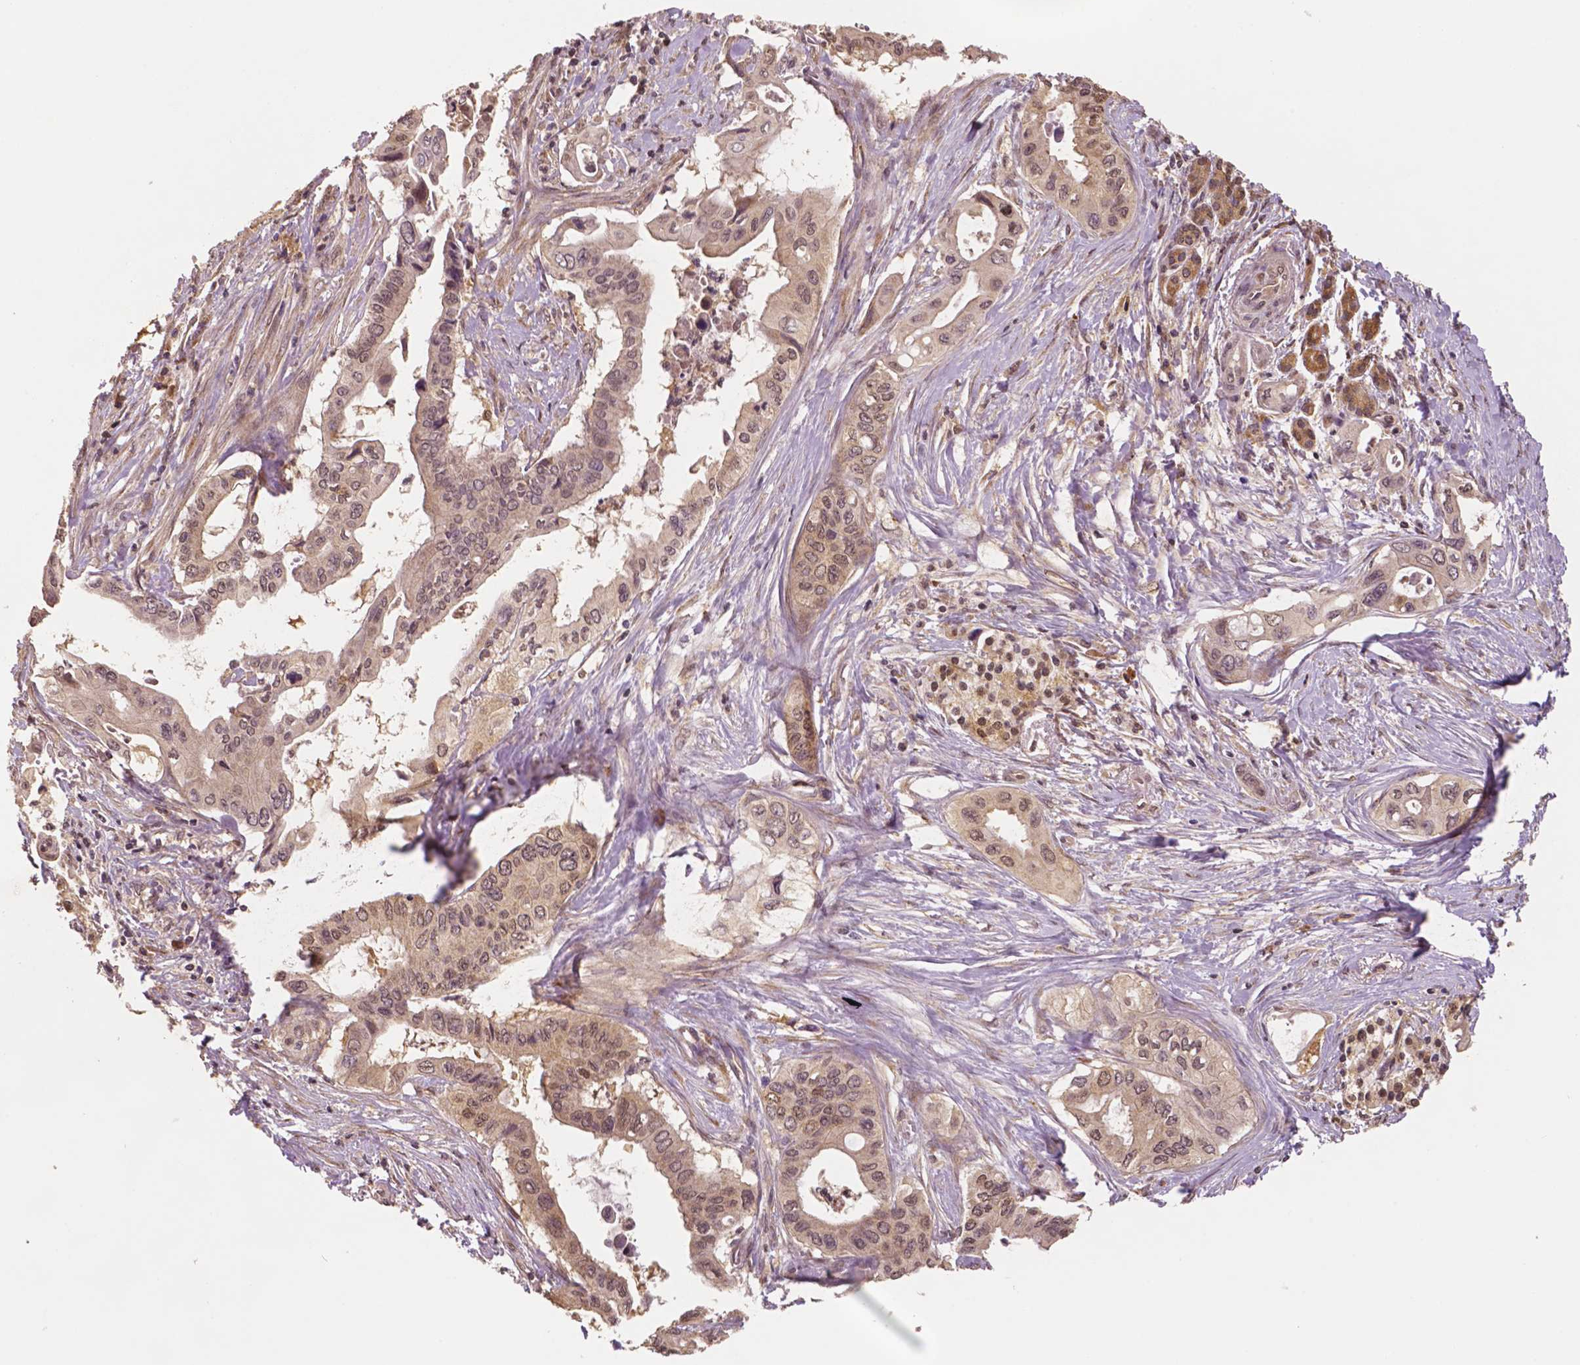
{"staining": {"intensity": "weak", "quantity": ">75%", "location": "cytoplasmic/membranous,nuclear"}, "tissue": "pancreatic cancer", "cell_type": "Tumor cells", "image_type": "cancer", "snomed": [{"axis": "morphology", "description": "Adenocarcinoma, NOS"}, {"axis": "topography", "description": "Pancreas"}], "caption": "A brown stain shows weak cytoplasmic/membranous and nuclear positivity of a protein in human adenocarcinoma (pancreatic) tumor cells.", "gene": "STAT3", "patient": {"sex": "female", "age": 77}}